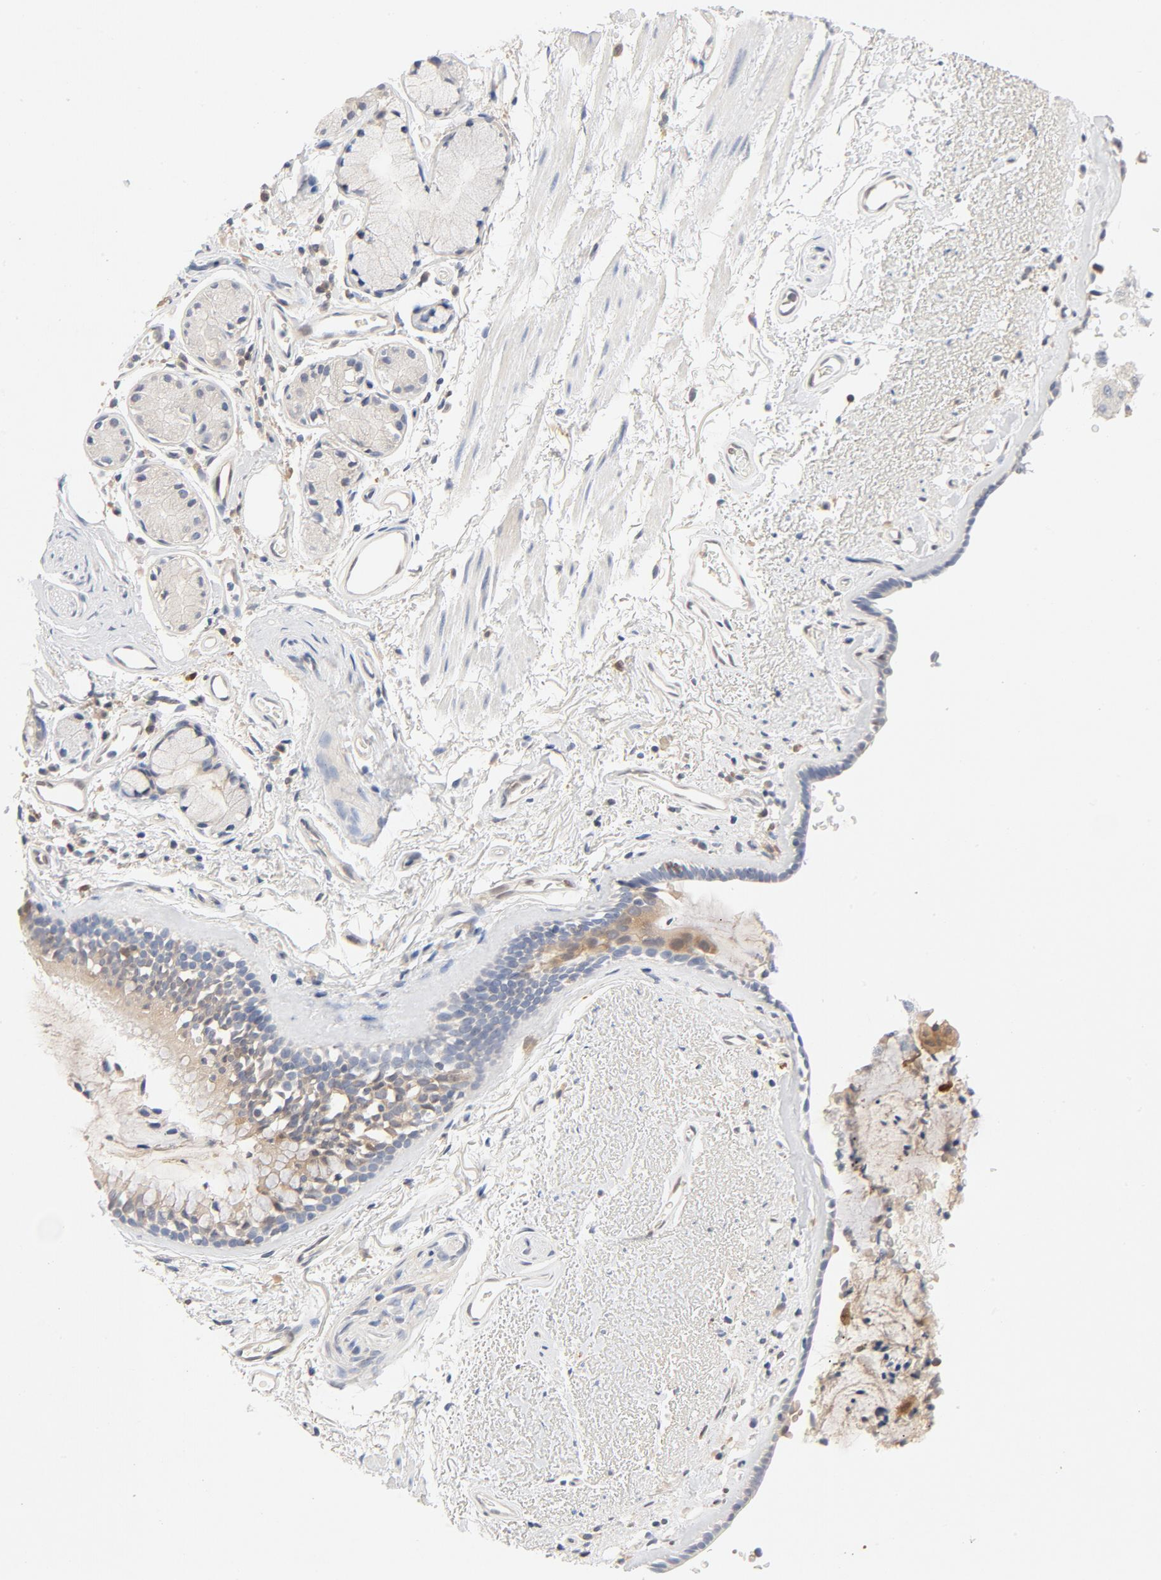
{"staining": {"intensity": "moderate", "quantity": "25%-75%", "location": "cytoplasmic/membranous"}, "tissue": "bronchus", "cell_type": "Respiratory epithelial cells", "image_type": "normal", "snomed": [{"axis": "morphology", "description": "Normal tissue, NOS"}, {"axis": "morphology", "description": "Adenocarcinoma, NOS"}, {"axis": "topography", "description": "Bronchus"}, {"axis": "topography", "description": "Lung"}], "caption": "Immunohistochemical staining of benign bronchus shows medium levels of moderate cytoplasmic/membranous positivity in about 25%-75% of respiratory epithelial cells.", "gene": "STAT1", "patient": {"sex": "male", "age": 71}}